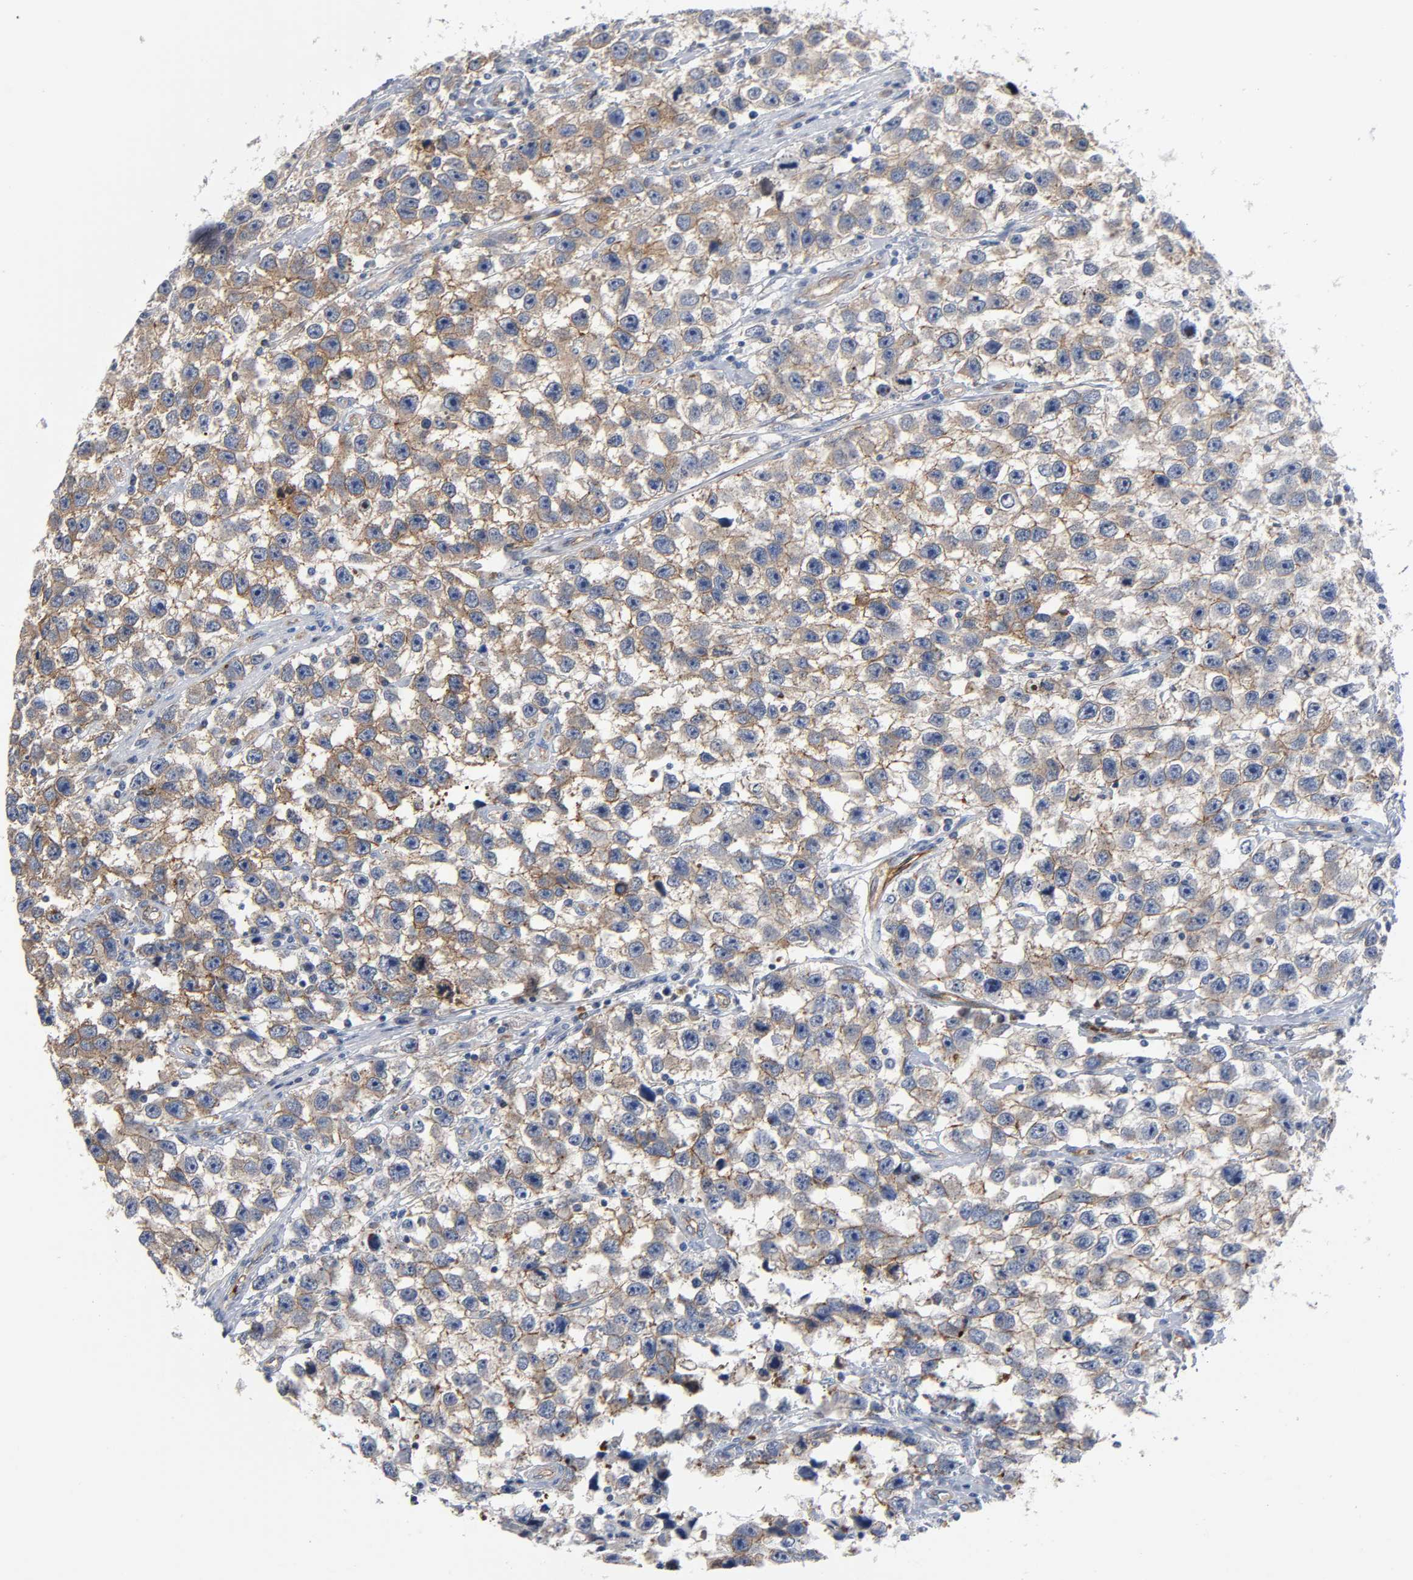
{"staining": {"intensity": "moderate", "quantity": "25%-75%", "location": "cytoplasmic/membranous"}, "tissue": "testis cancer", "cell_type": "Tumor cells", "image_type": "cancer", "snomed": [{"axis": "morphology", "description": "Seminoma, NOS"}, {"axis": "topography", "description": "Testis"}], "caption": "Testis cancer (seminoma) stained with DAB immunohistochemistry (IHC) demonstrates medium levels of moderate cytoplasmic/membranous staining in approximately 25%-75% of tumor cells.", "gene": "CD2AP", "patient": {"sex": "male", "age": 33}}